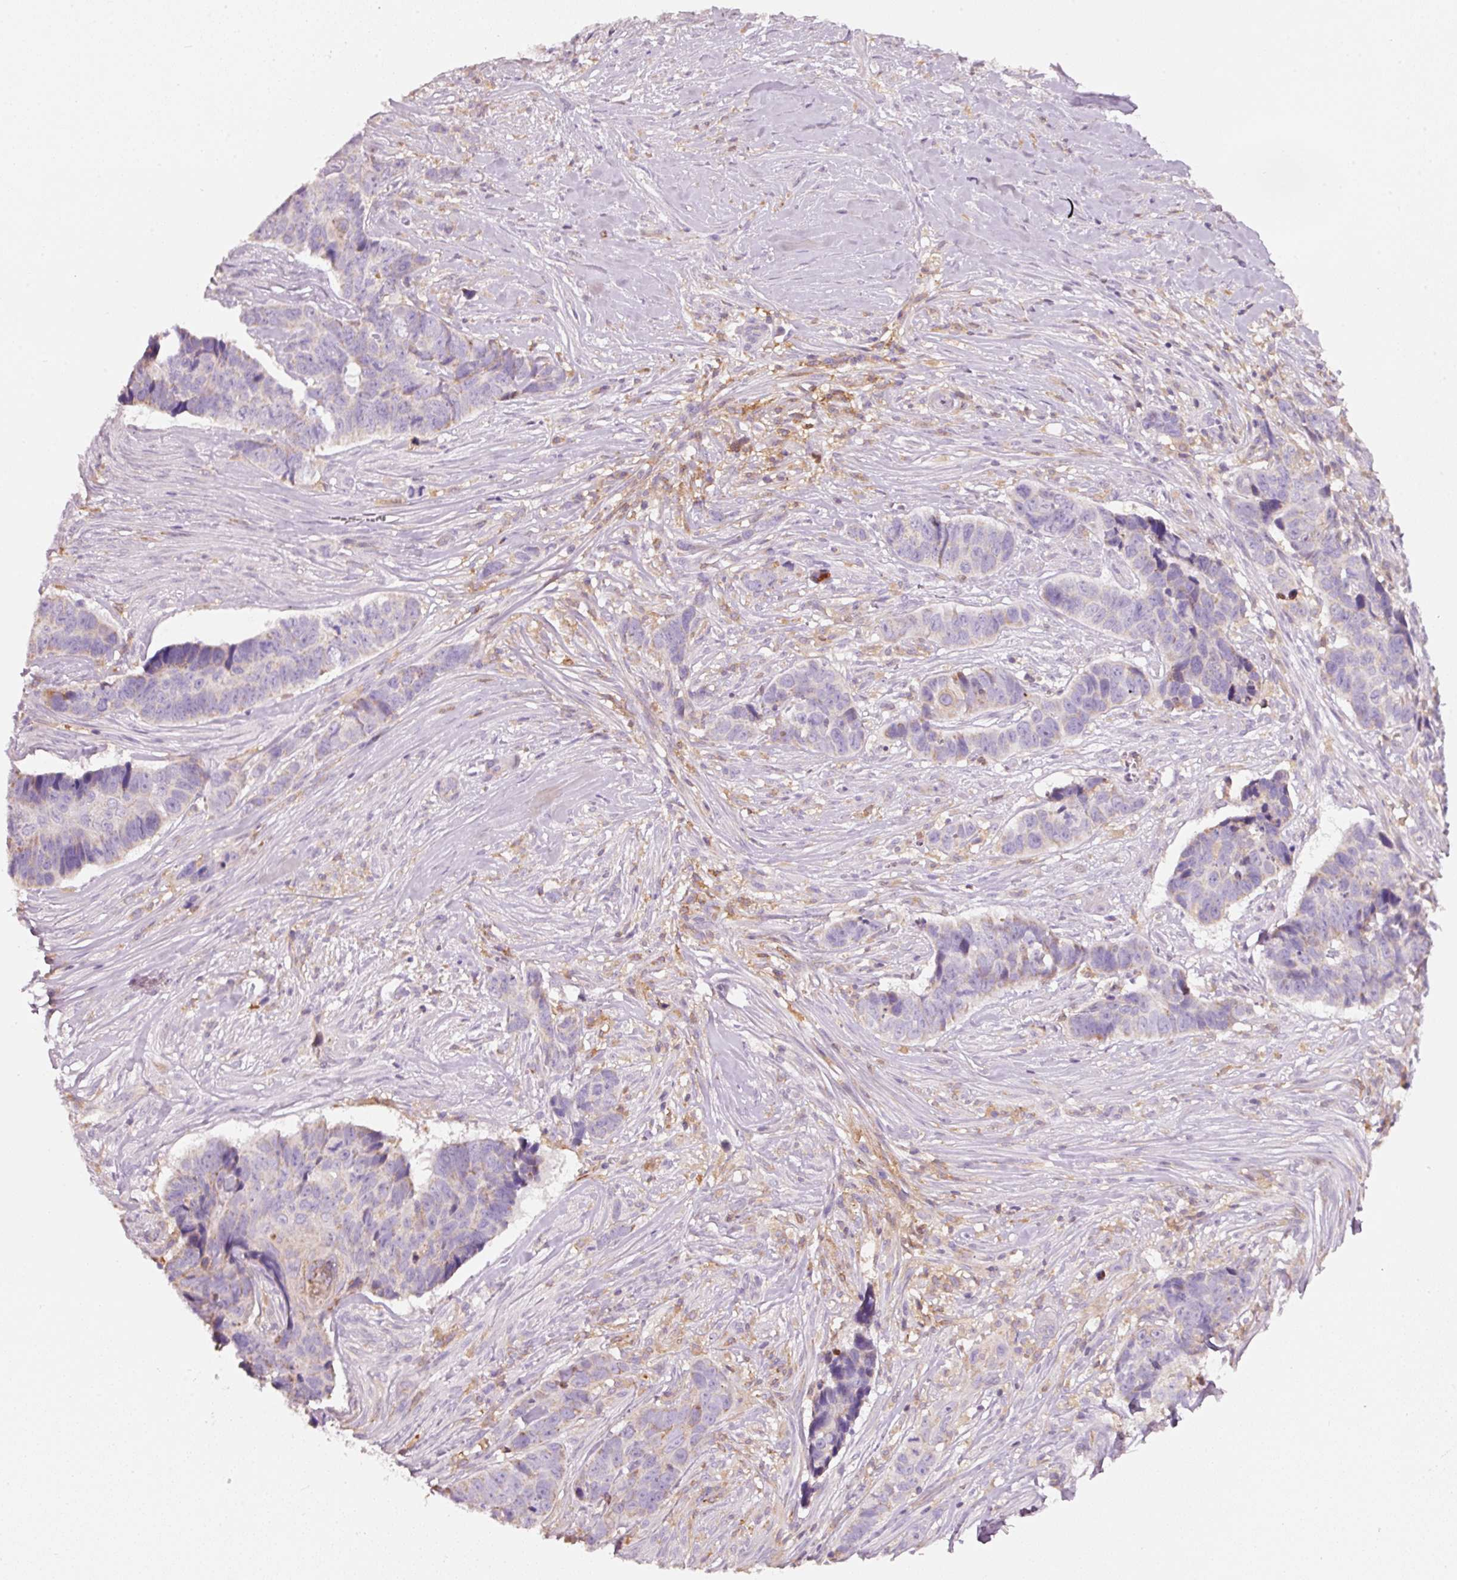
{"staining": {"intensity": "negative", "quantity": "none", "location": "none"}, "tissue": "skin cancer", "cell_type": "Tumor cells", "image_type": "cancer", "snomed": [{"axis": "morphology", "description": "Basal cell carcinoma"}, {"axis": "topography", "description": "Skin"}], "caption": "This is a image of immunohistochemistry staining of skin basal cell carcinoma, which shows no staining in tumor cells.", "gene": "IQGAP2", "patient": {"sex": "female", "age": 82}}